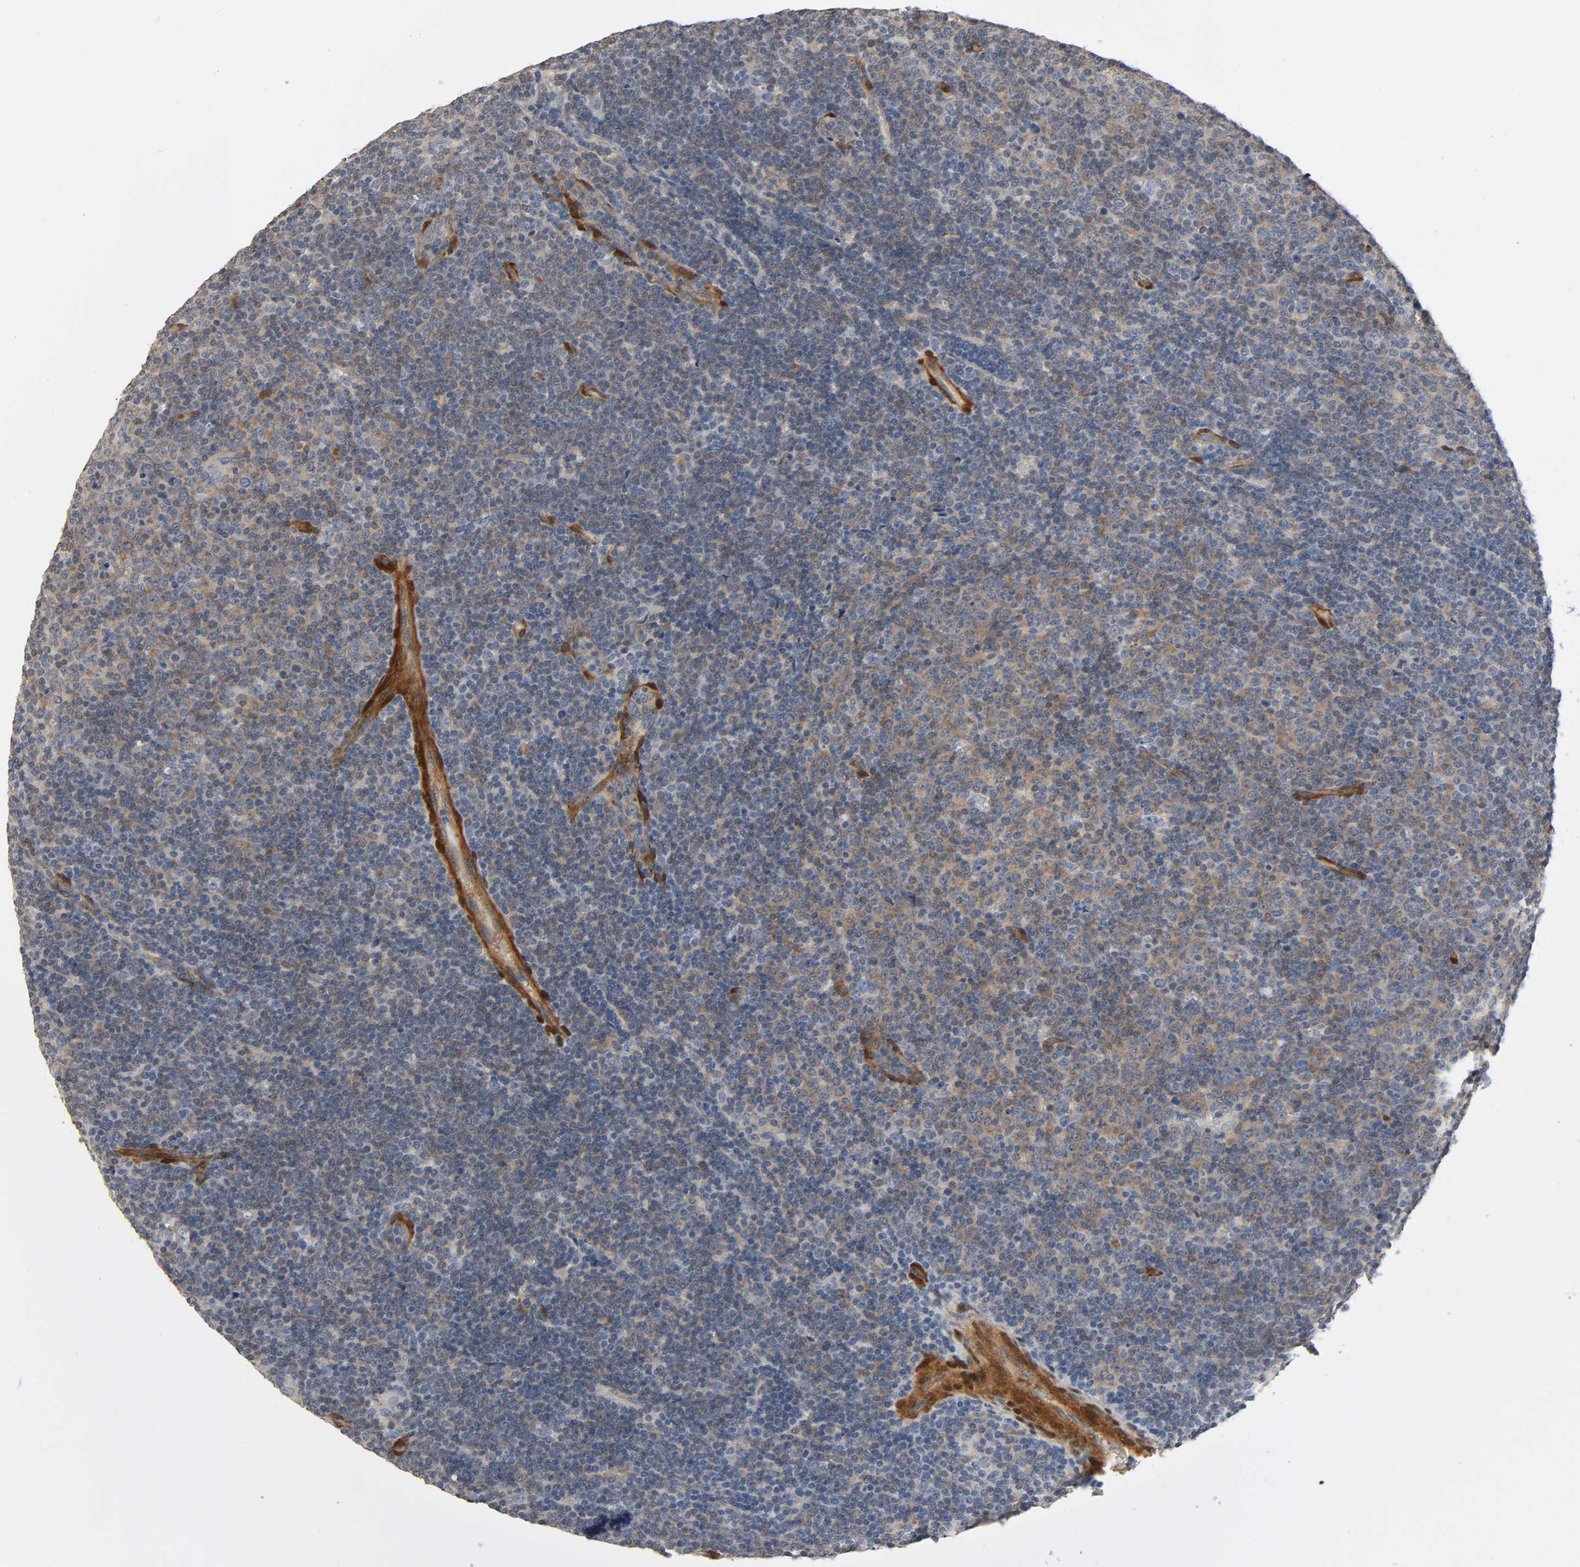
{"staining": {"intensity": "weak", "quantity": ">75%", "location": "cytoplasmic/membranous"}, "tissue": "lymphoma", "cell_type": "Tumor cells", "image_type": "cancer", "snomed": [{"axis": "morphology", "description": "Malignant lymphoma, non-Hodgkin's type, Low grade"}, {"axis": "topography", "description": "Lymph node"}], "caption": "This micrograph displays immunohistochemistry (IHC) staining of low-grade malignant lymphoma, non-Hodgkin's type, with low weak cytoplasmic/membranous staining in about >75% of tumor cells.", "gene": "PTK2", "patient": {"sex": "male", "age": 70}}